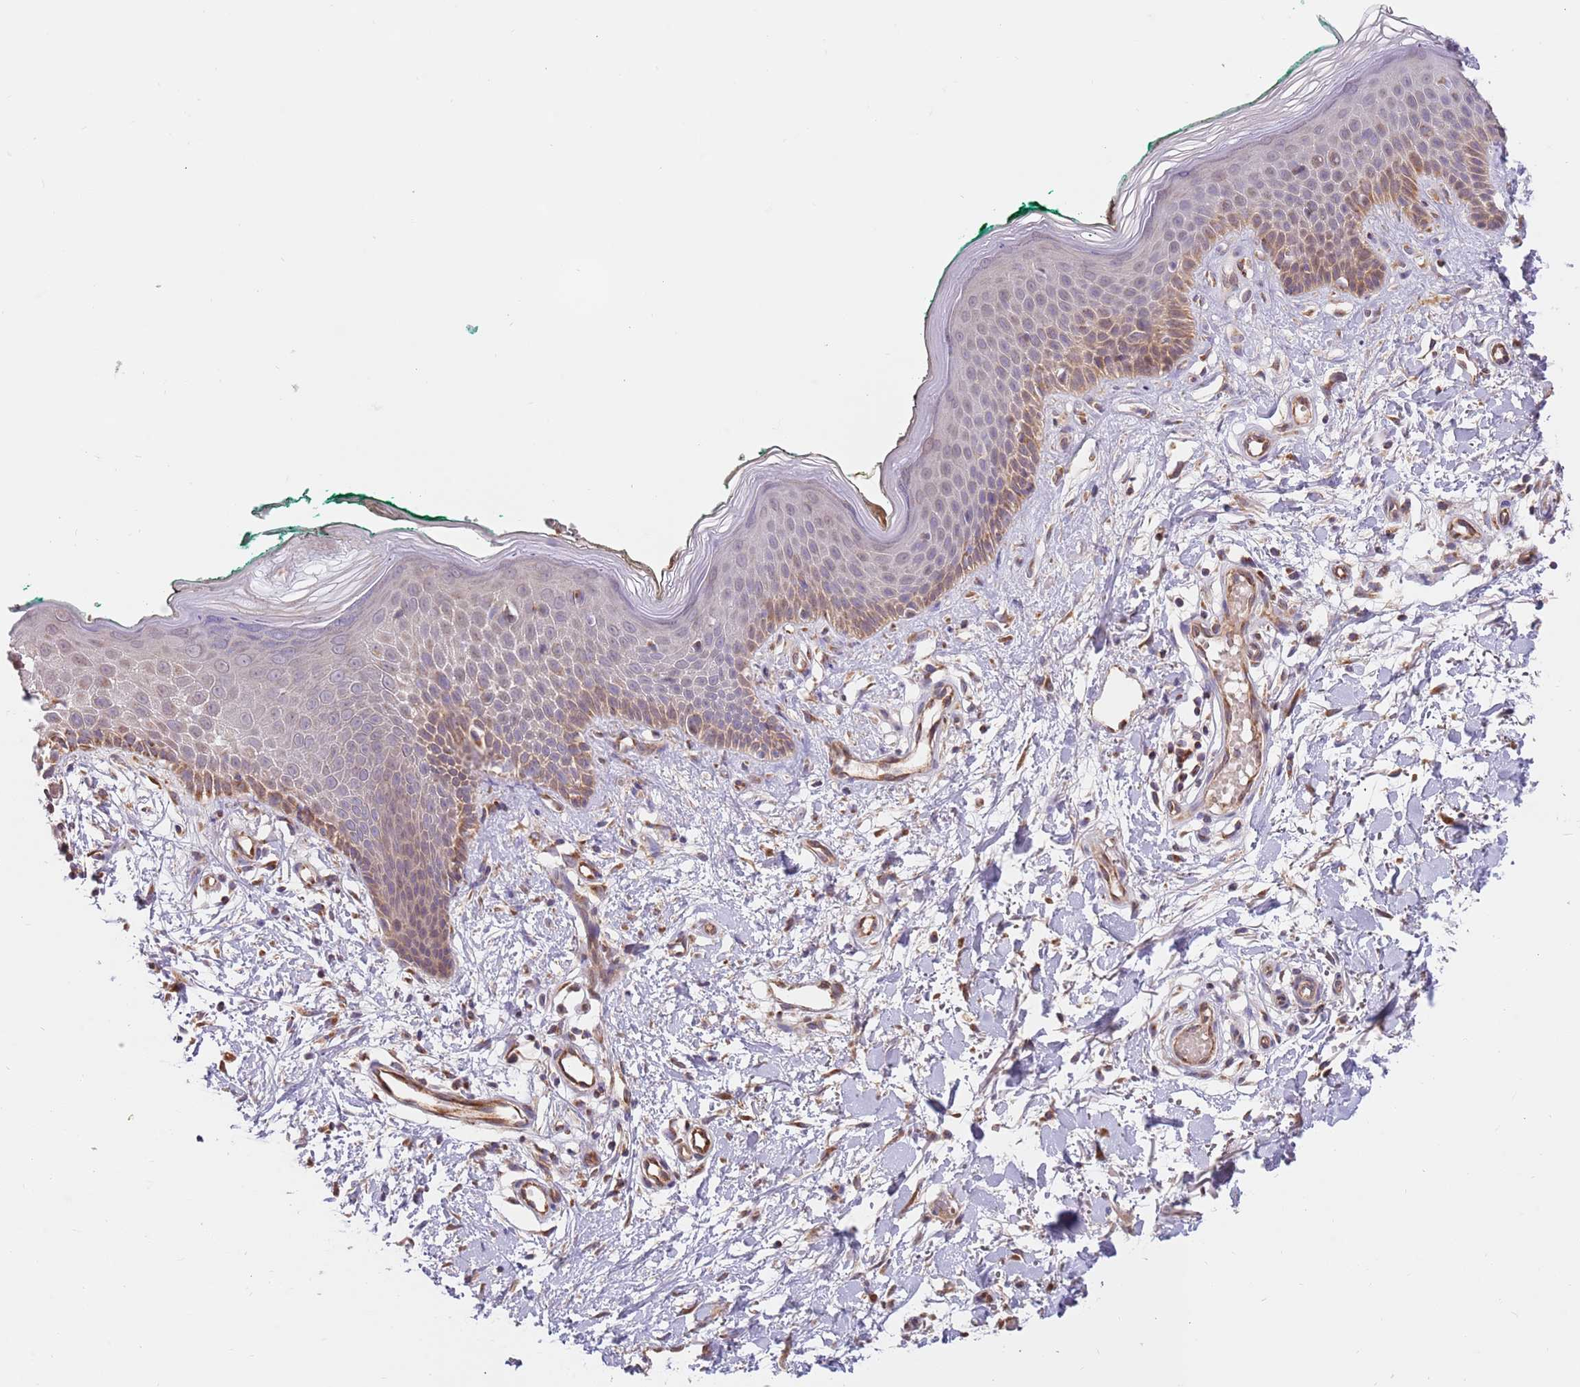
{"staining": {"intensity": "moderate", "quantity": ">75%", "location": "cytoplasmic/membranous"}, "tissue": "skin", "cell_type": "Fibroblasts", "image_type": "normal", "snomed": [{"axis": "morphology", "description": "Normal tissue, NOS"}, {"axis": "morphology", "description": "Malignant melanoma, NOS"}, {"axis": "topography", "description": "Skin"}], "caption": "This micrograph shows benign skin stained with immunohistochemistry to label a protein in brown. The cytoplasmic/membranous of fibroblasts show moderate positivity for the protein. Nuclei are counter-stained blue.", "gene": "GUK1", "patient": {"sex": "male", "age": 62}}